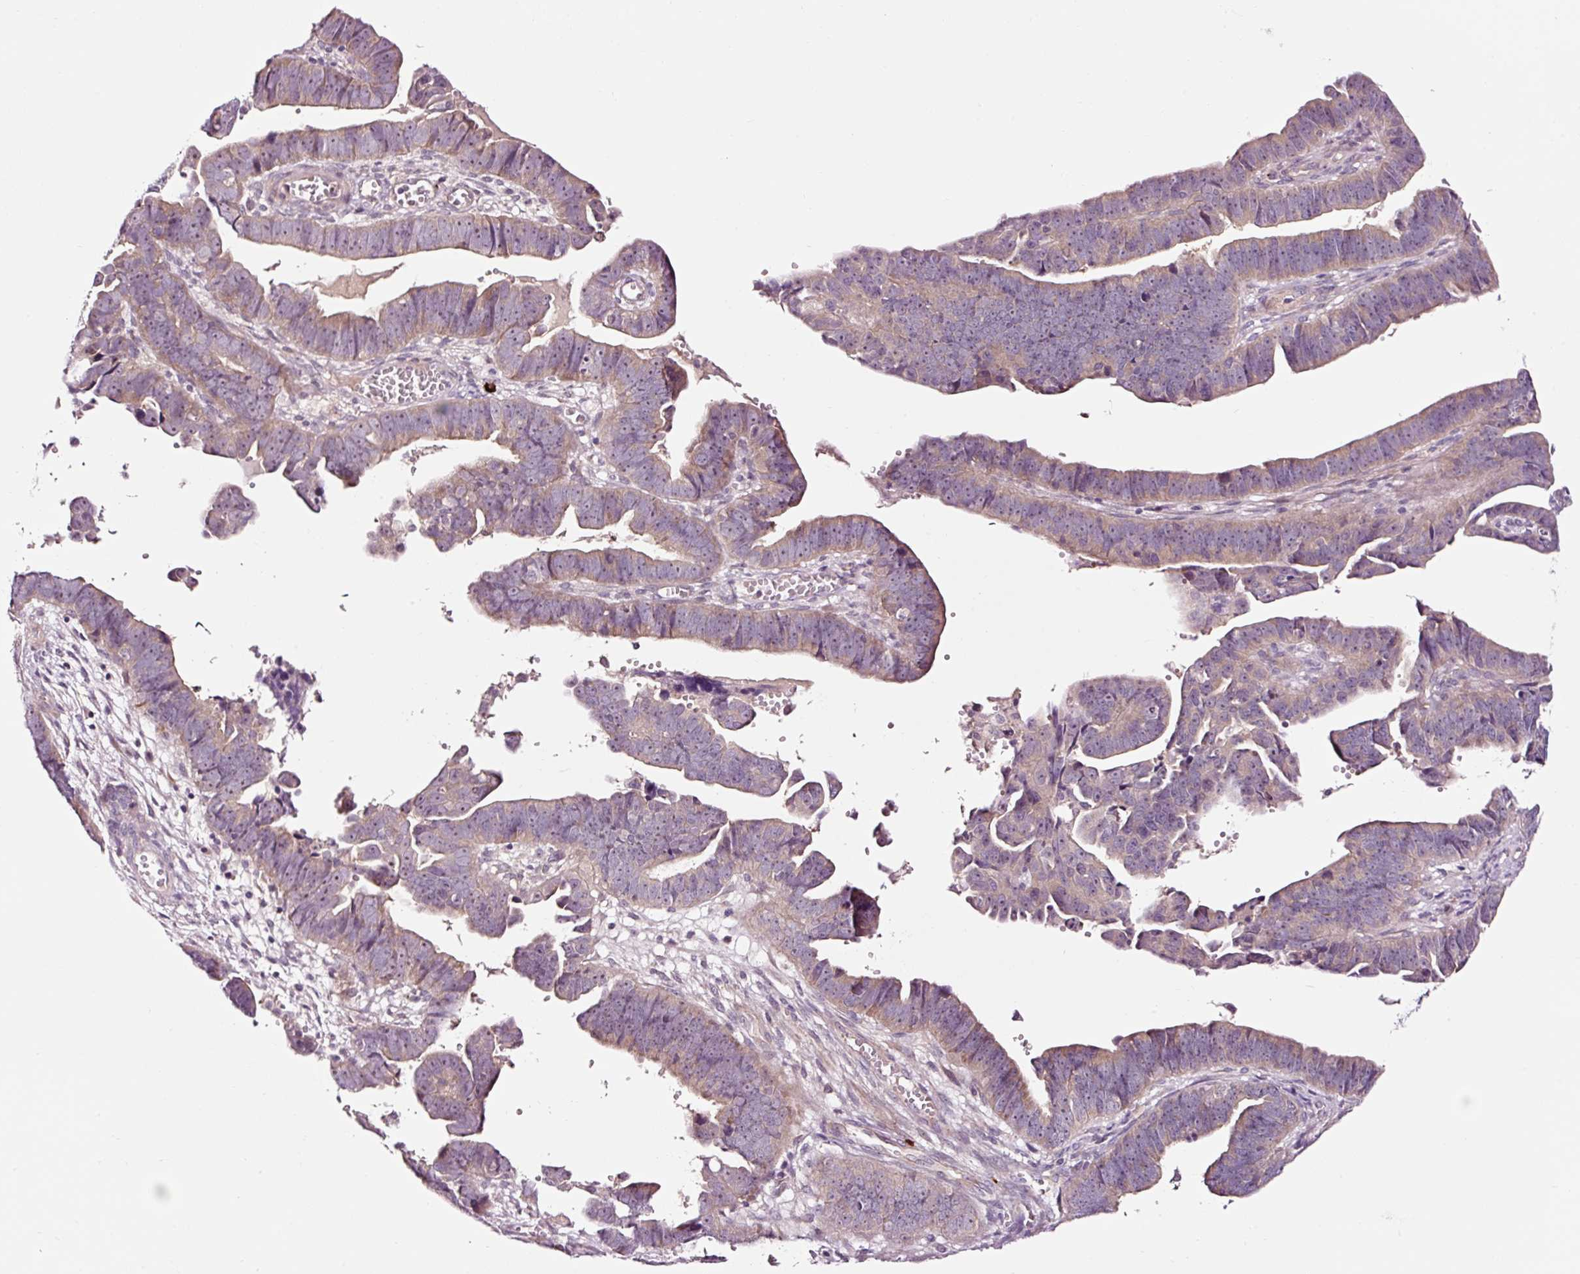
{"staining": {"intensity": "weak", "quantity": "25%-75%", "location": "cytoplasmic/membranous"}, "tissue": "endometrial cancer", "cell_type": "Tumor cells", "image_type": "cancer", "snomed": [{"axis": "morphology", "description": "Adenocarcinoma, NOS"}, {"axis": "topography", "description": "Endometrium"}], "caption": "IHC photomicrograph of human adenocarcinoma (endometrial) stained for a protein (brown), which exhibits low levels of weak cytoplasmic/membranous staining in about 25%-75% of tumor cells.", "gene": "UTP14A", "patient": {"sex": "female", "age": 75}}